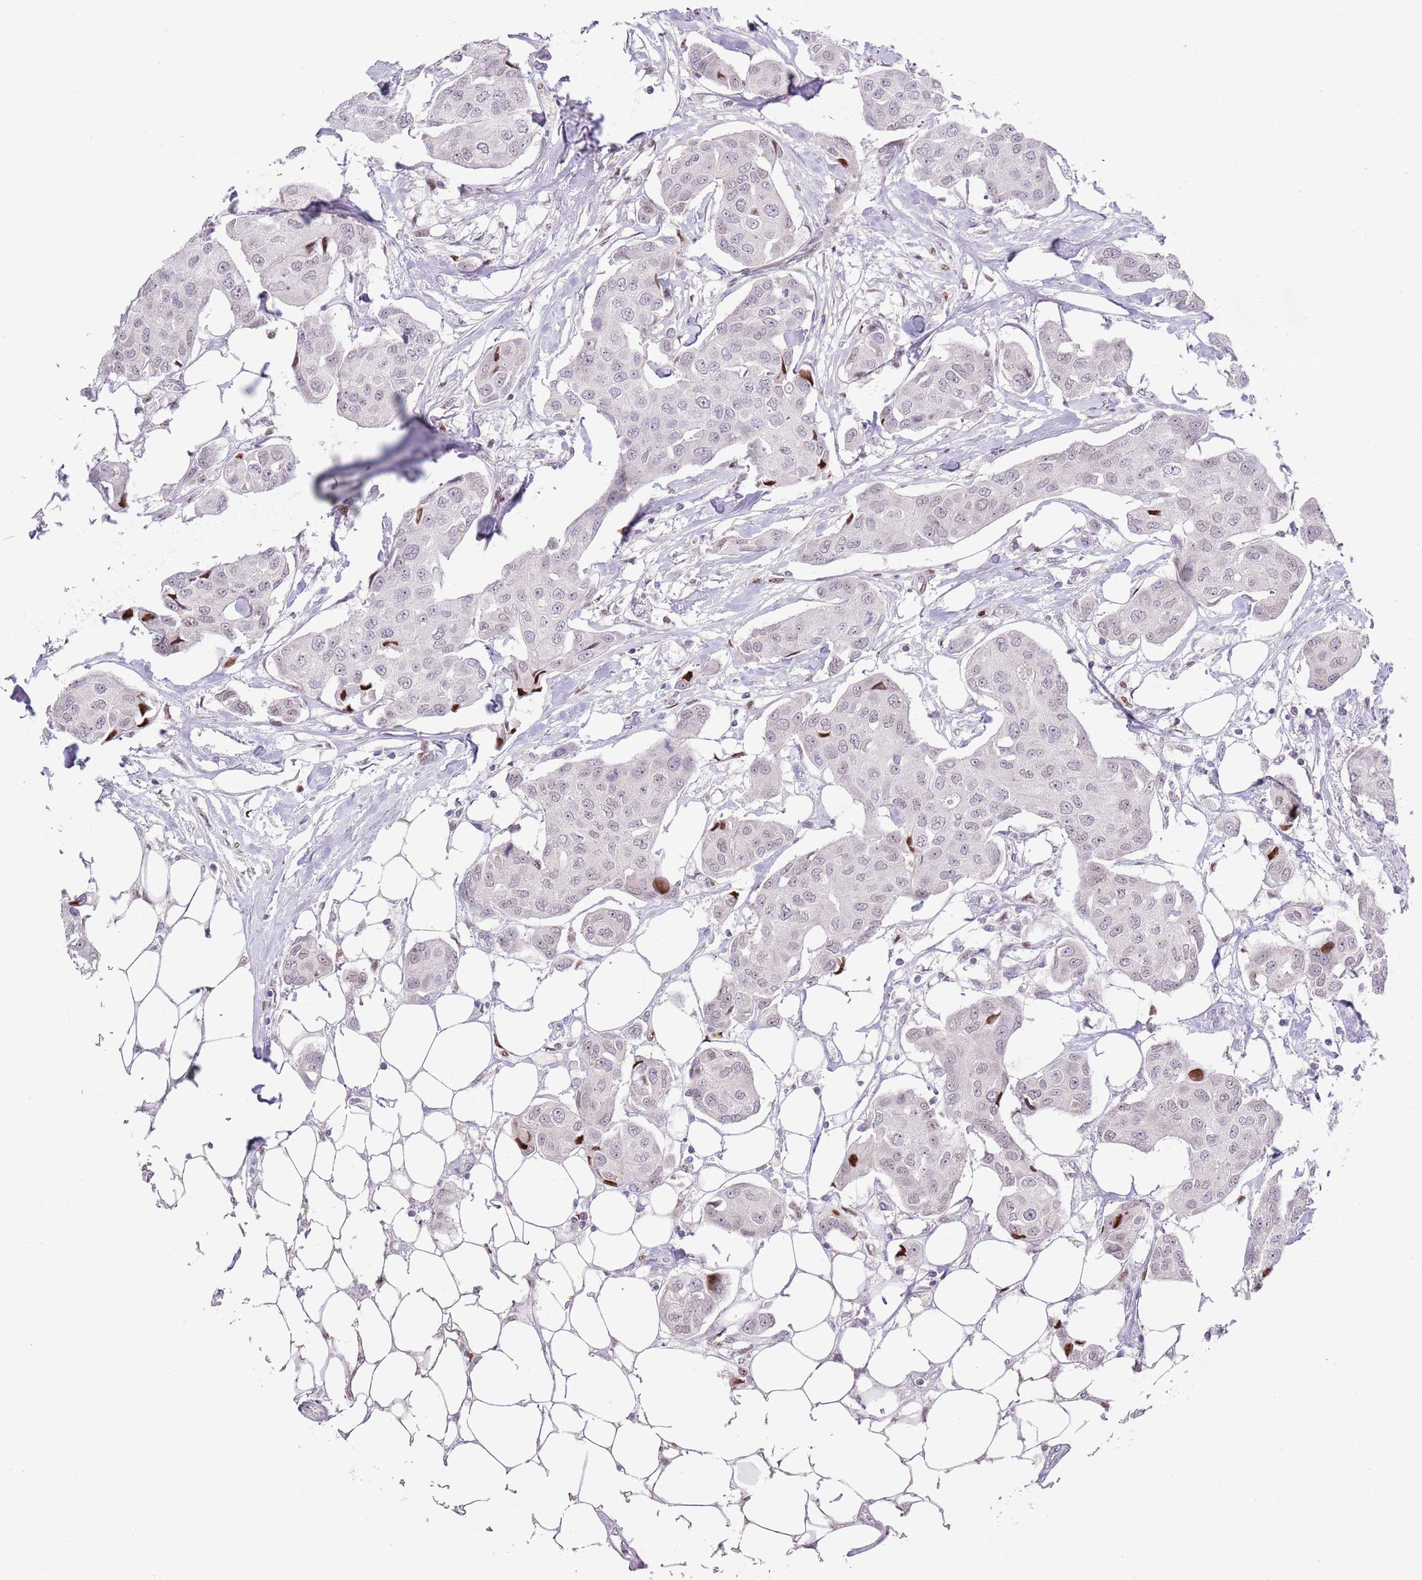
{"staining": {"intensity": "moderate", "quantity": "<25%", "location": "nuclear"}, "tissue": "breast cancer", "cell_type": "Tumor cells", "image_type": "cancer", "snomed": [{"axis": "morphology", "description": "Duct carcinoma"}, {"axis": "topography", "description": "Breast"}, {"axis": "topography", "description": "Lymph node"}], "caption": "Immunohistochemical staining of human invasive ductal carcinoma (breast) reveals low levels of moderate nuclear positivity in about <25% of tumor cells.", "gene": "MFSD10", "patient": {"sex": "female", "age": 80}}